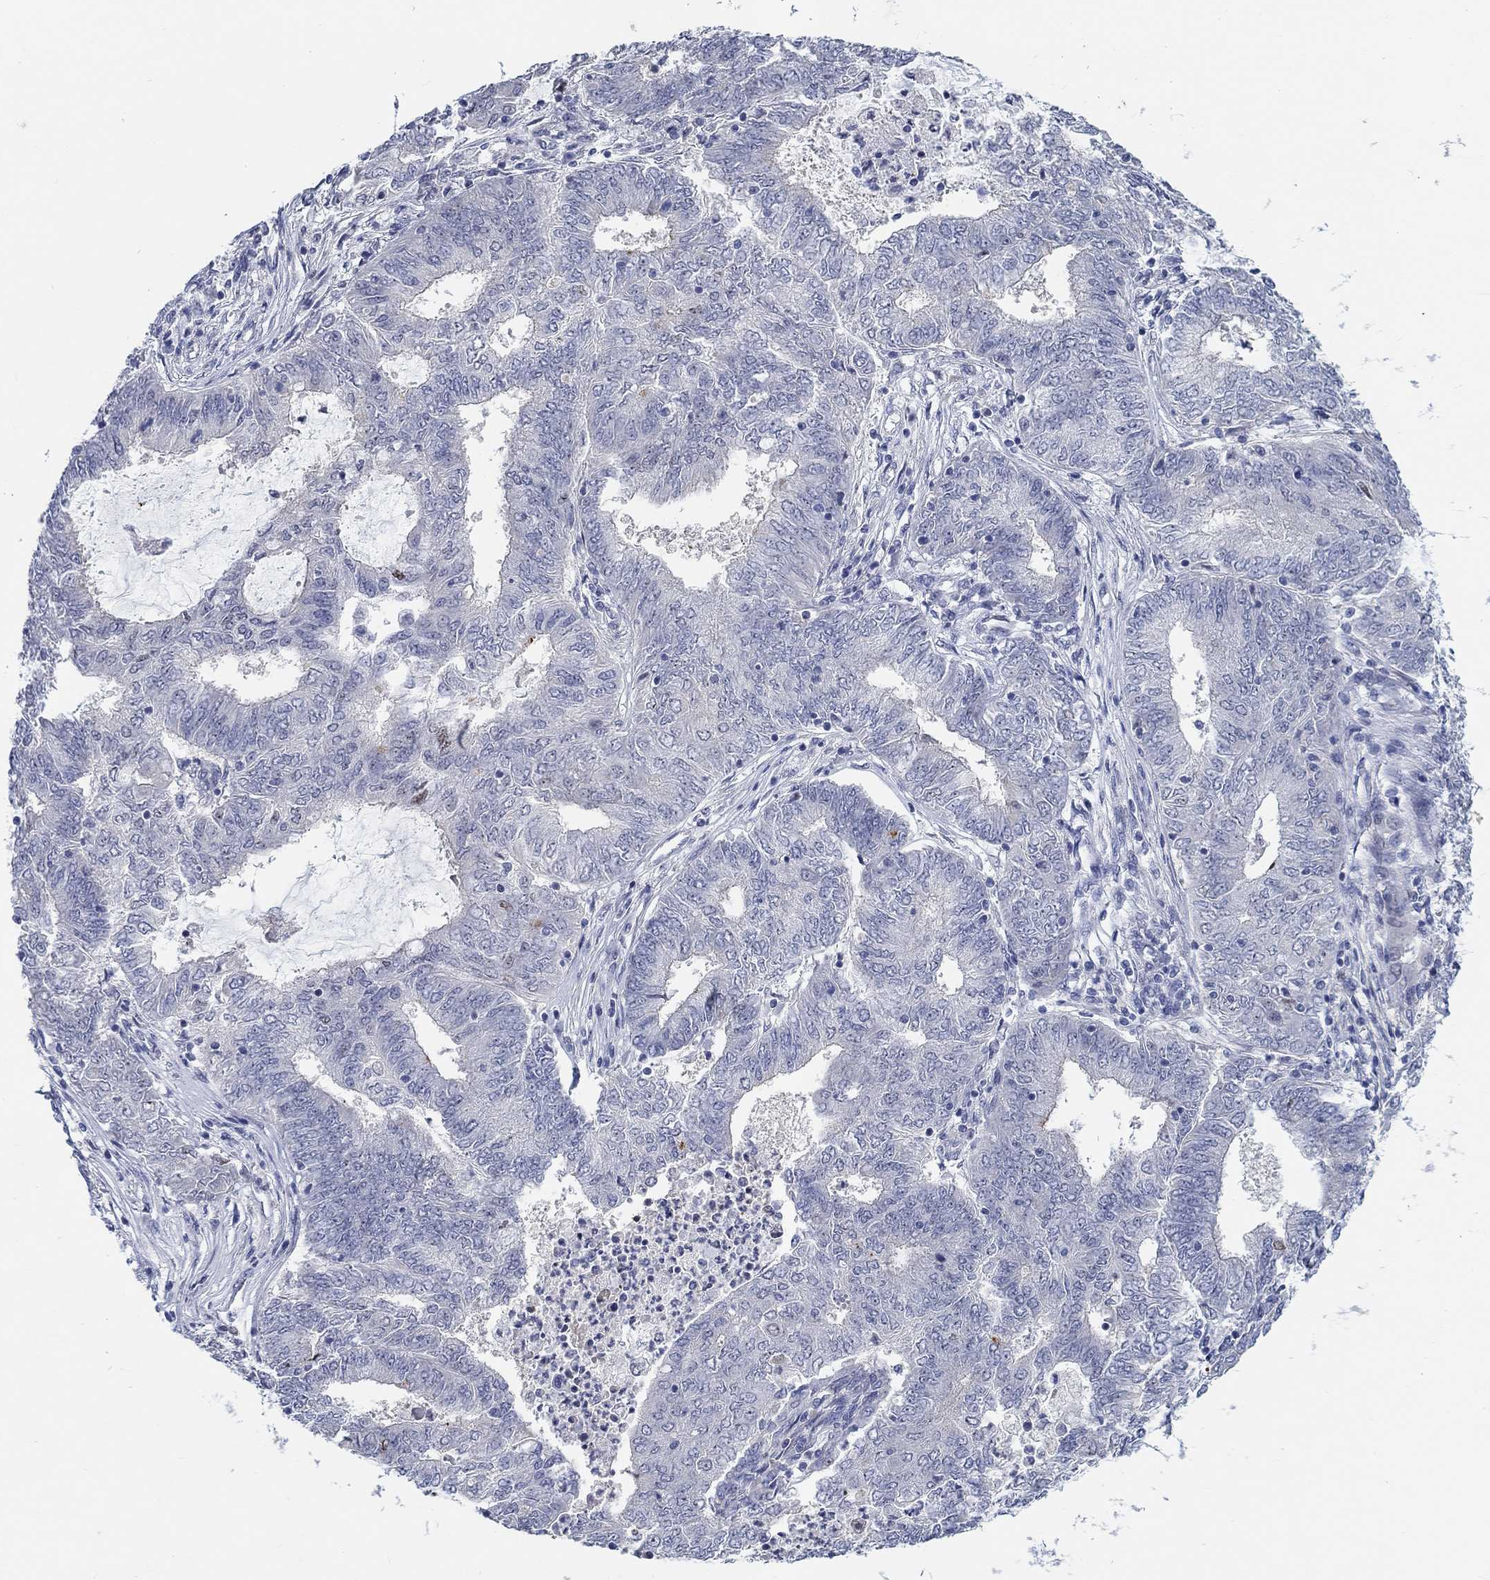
{"staining": {"intensity": "negative", "quantity": "none", "location": "none"}, "tissue": "endometrial cancer", "cell_type": "Tumor cells", "image_type": "cancer", "snomed": [{"axis": "morphology", "description": "Adenocarcinoma, NOS"}, {"axis": "topography", "description": "Endometrium"}], "caption": "A high-resolution image shows immunohistochemistry (IHC) staining of endometrial cancer, which shows no significant expression in tumor cells.", "gene": "SMIM18", "patient": {"sex": "female", "age": 62}}